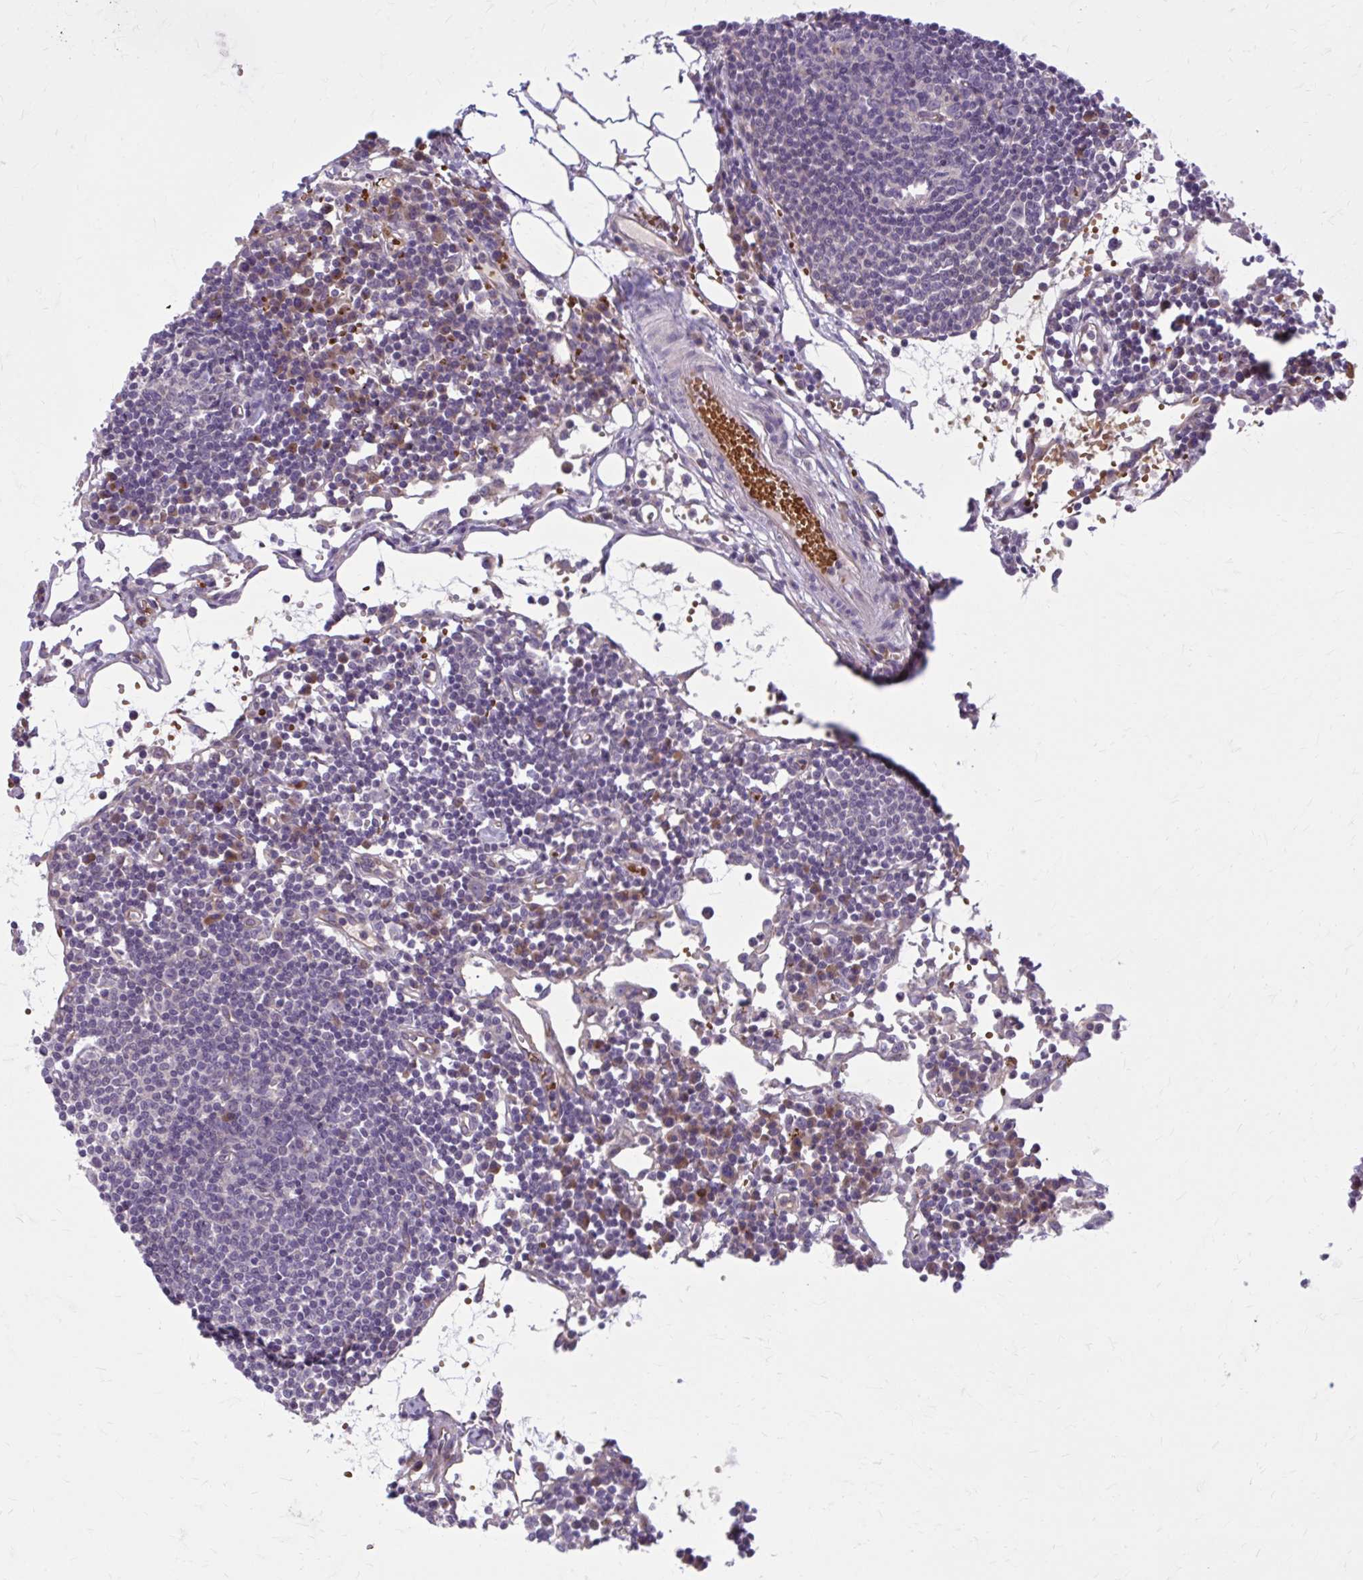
{"staining": {"intensity": "negative", "quantity": "none", "location": "none"}, "tissue": "lymph node", "cell_type": "Germinal center cells", "image_type": "normal", "snomed": [{"axis": "morphology", "description": "Normal tissue, NOS"}, {"axis": "topography", "description": "Lymph node"}], "caption": "Lymph node was stained to show a protein in brown. There is no significant positivity in germinal center cells. (DAB IHC with hematoxylin counter stain).", "gene": "SNF8", "patient": {"sex": "female", "age": 78}}